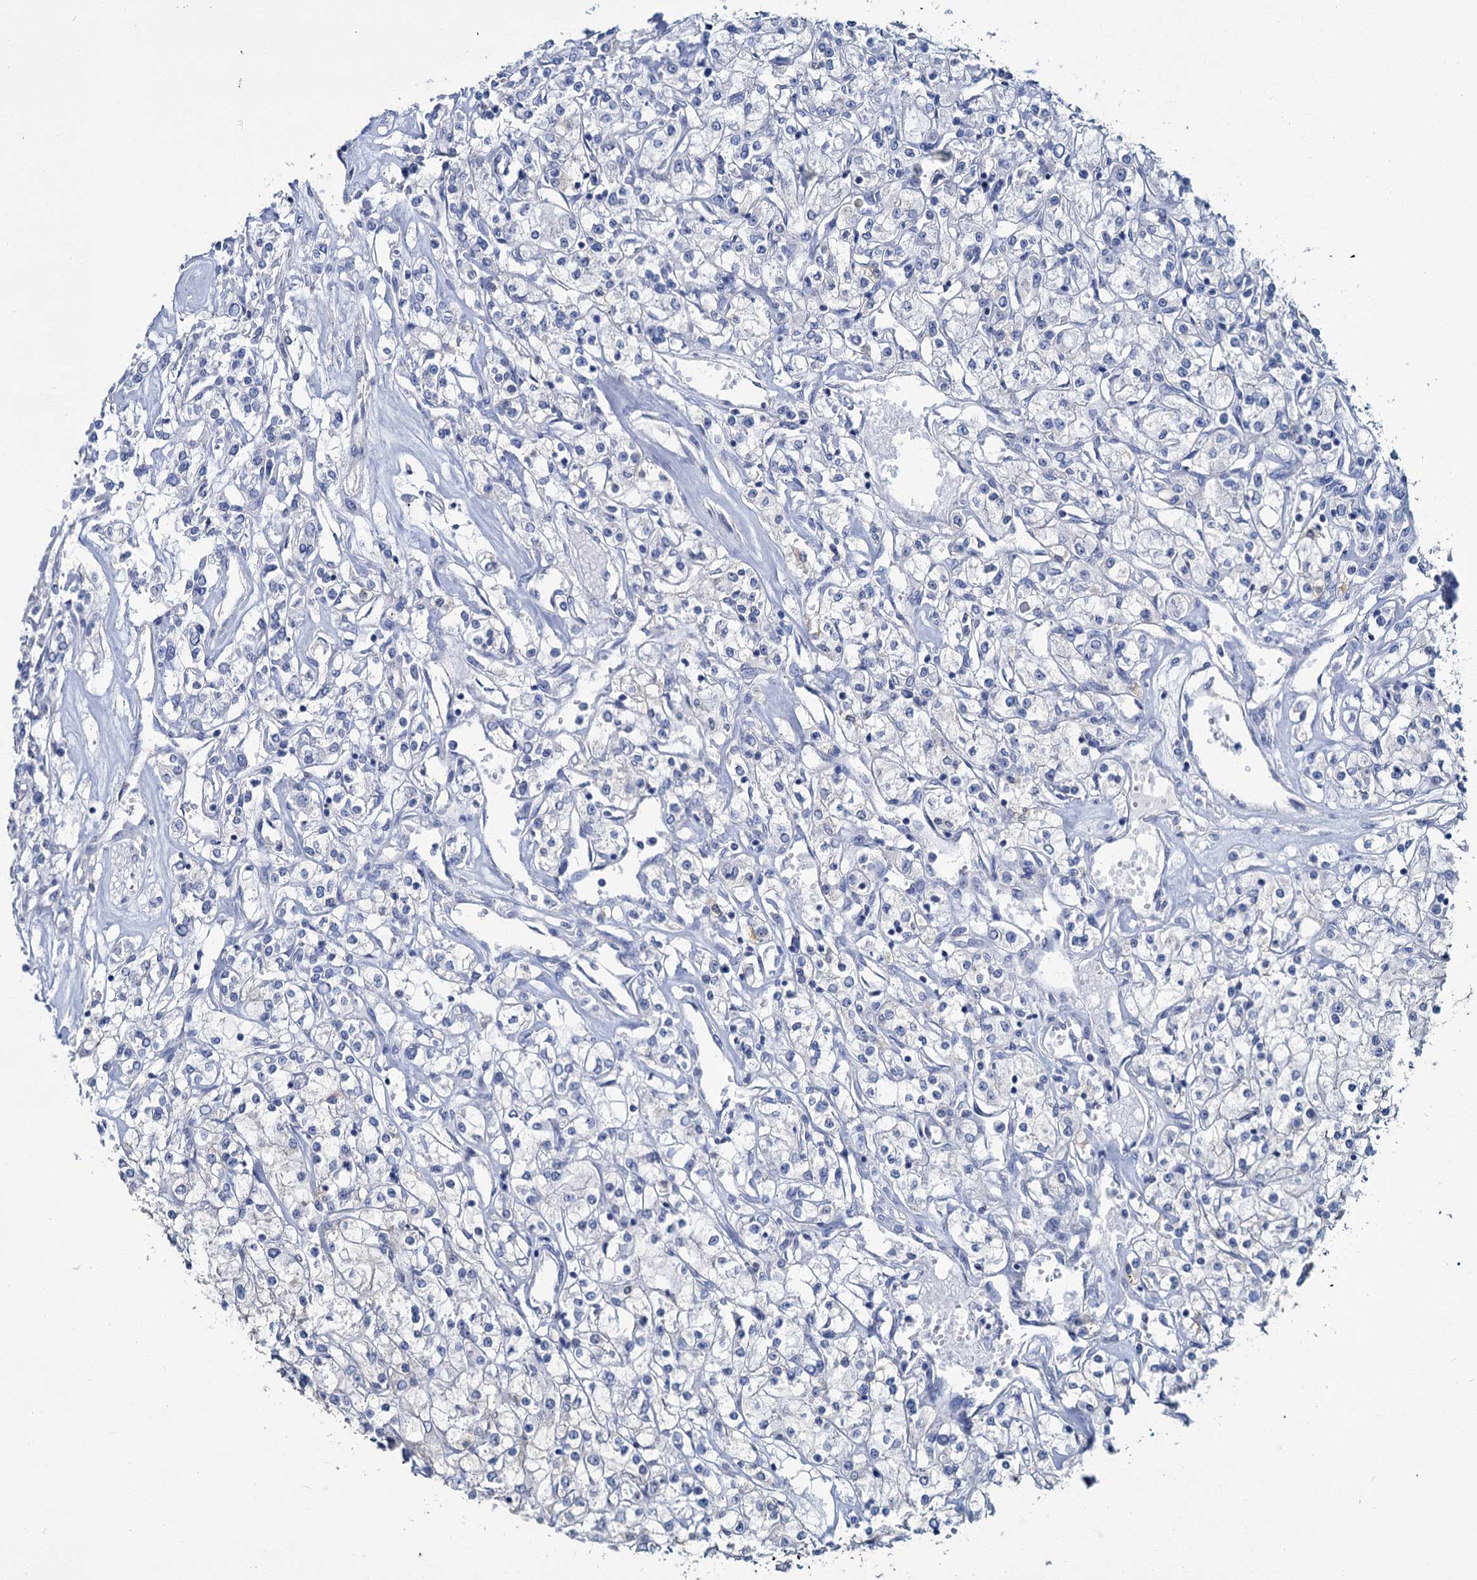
{"staining": {"intensity": "negative", "quantity": "none", "location": "none"}, "tissue": "renal cancer", "cell_type": "Tumor cells", "image_type": "cancer", "snomed": [{"axis": "morphology", "description": "Adenocarcinoma, NOS"}, {"axis": "topography", "description": "Kidney"}], "caption": "This is a photomicrograph of immunohistochemistry staining of renal adenocarcinoma, which shows no expression in tumor cells.", "gene": "SNCB", "patient": {"sex": "female", "age": 59}}